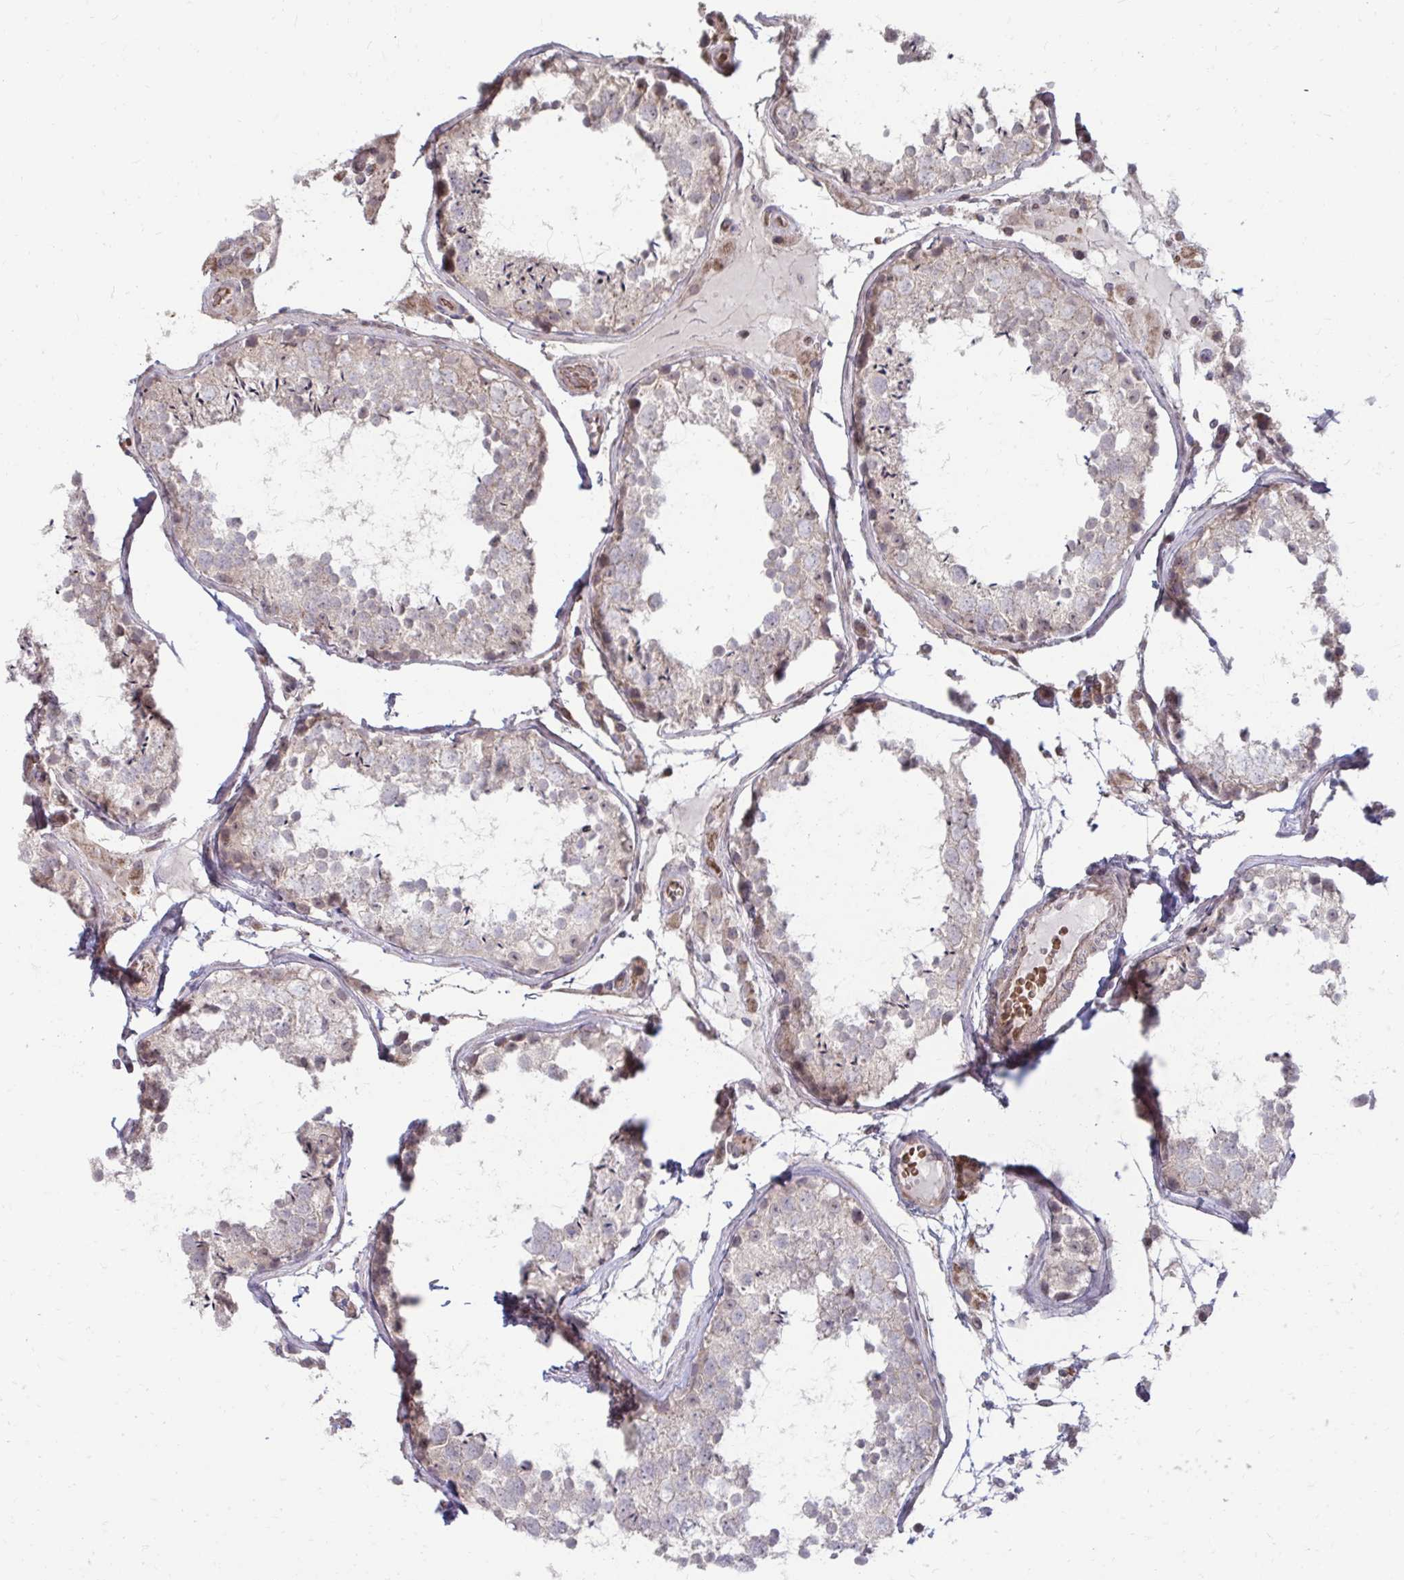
{"staining": {"intensity": "weak", "quantity": "25%-75%", "location": "cytoplasmic/membranous"}, "tissue": "testis", "cell_type": "Cells in seminiferous ducts", "image_type": "normal", "snomed": [{"axis": "morphology", "description": "Normal tissue, NOS"}, {"axis": "topography", "description": "Testis"}], "caption": "A low amount of weak cytoplasmic/membranous expression is identified in about 25%-75% of cells in seminiferous ducts in normal testis. (Stains: DAB in brown, nuclei in blue, Microscopy: brightfield microscopy at high magnification).", "gene": "ITPR2", "patient": {"sex": "male", "age": 29}}